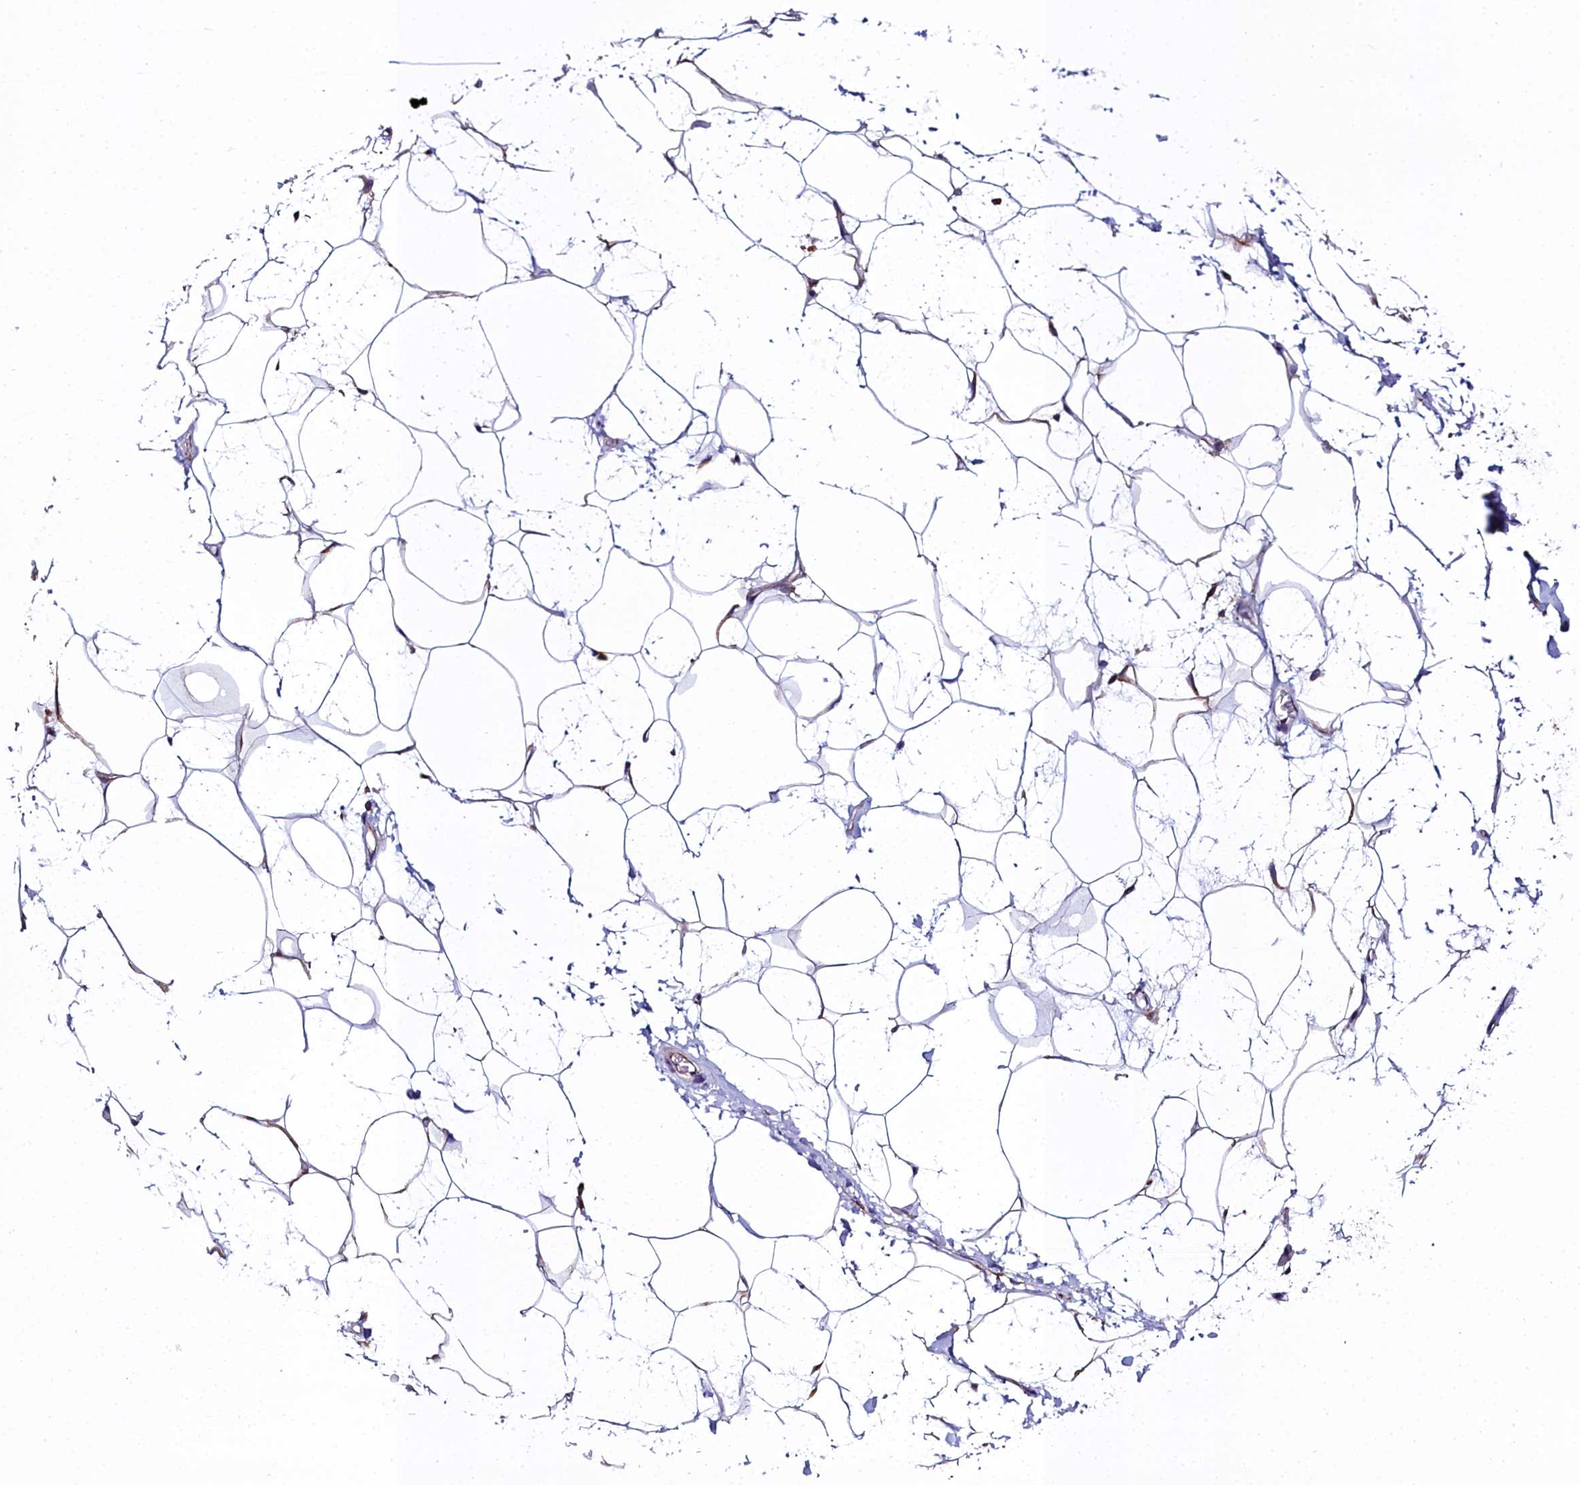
{"staining": {"intensity": "weak", "quantity": "25%-75%", "location": "nuclear"}, "tissue": "adipose tissue", "cell_type": "Adipocytes", "image_type": "normal", "snomed": [{"axis": "morphology", "description": "Normal tissue, NOS"}, {"axis": "morphology", "description": "Adenocarcinoma, NOS"}, {"axis": "topography", "description": "Rectum"}, {"axis": "topography", "description": "Vagina"}, {"axis": "topography", "description": "Peripheral nerve tissue"}], "caption": "Human adipose tissue stained for a protein (brown) exhibits weak nuclear positive staining in about 25%-75% of adipocytes.", "gene": "TXNDC5", "patient": {"sex": "female", "age": 71}}